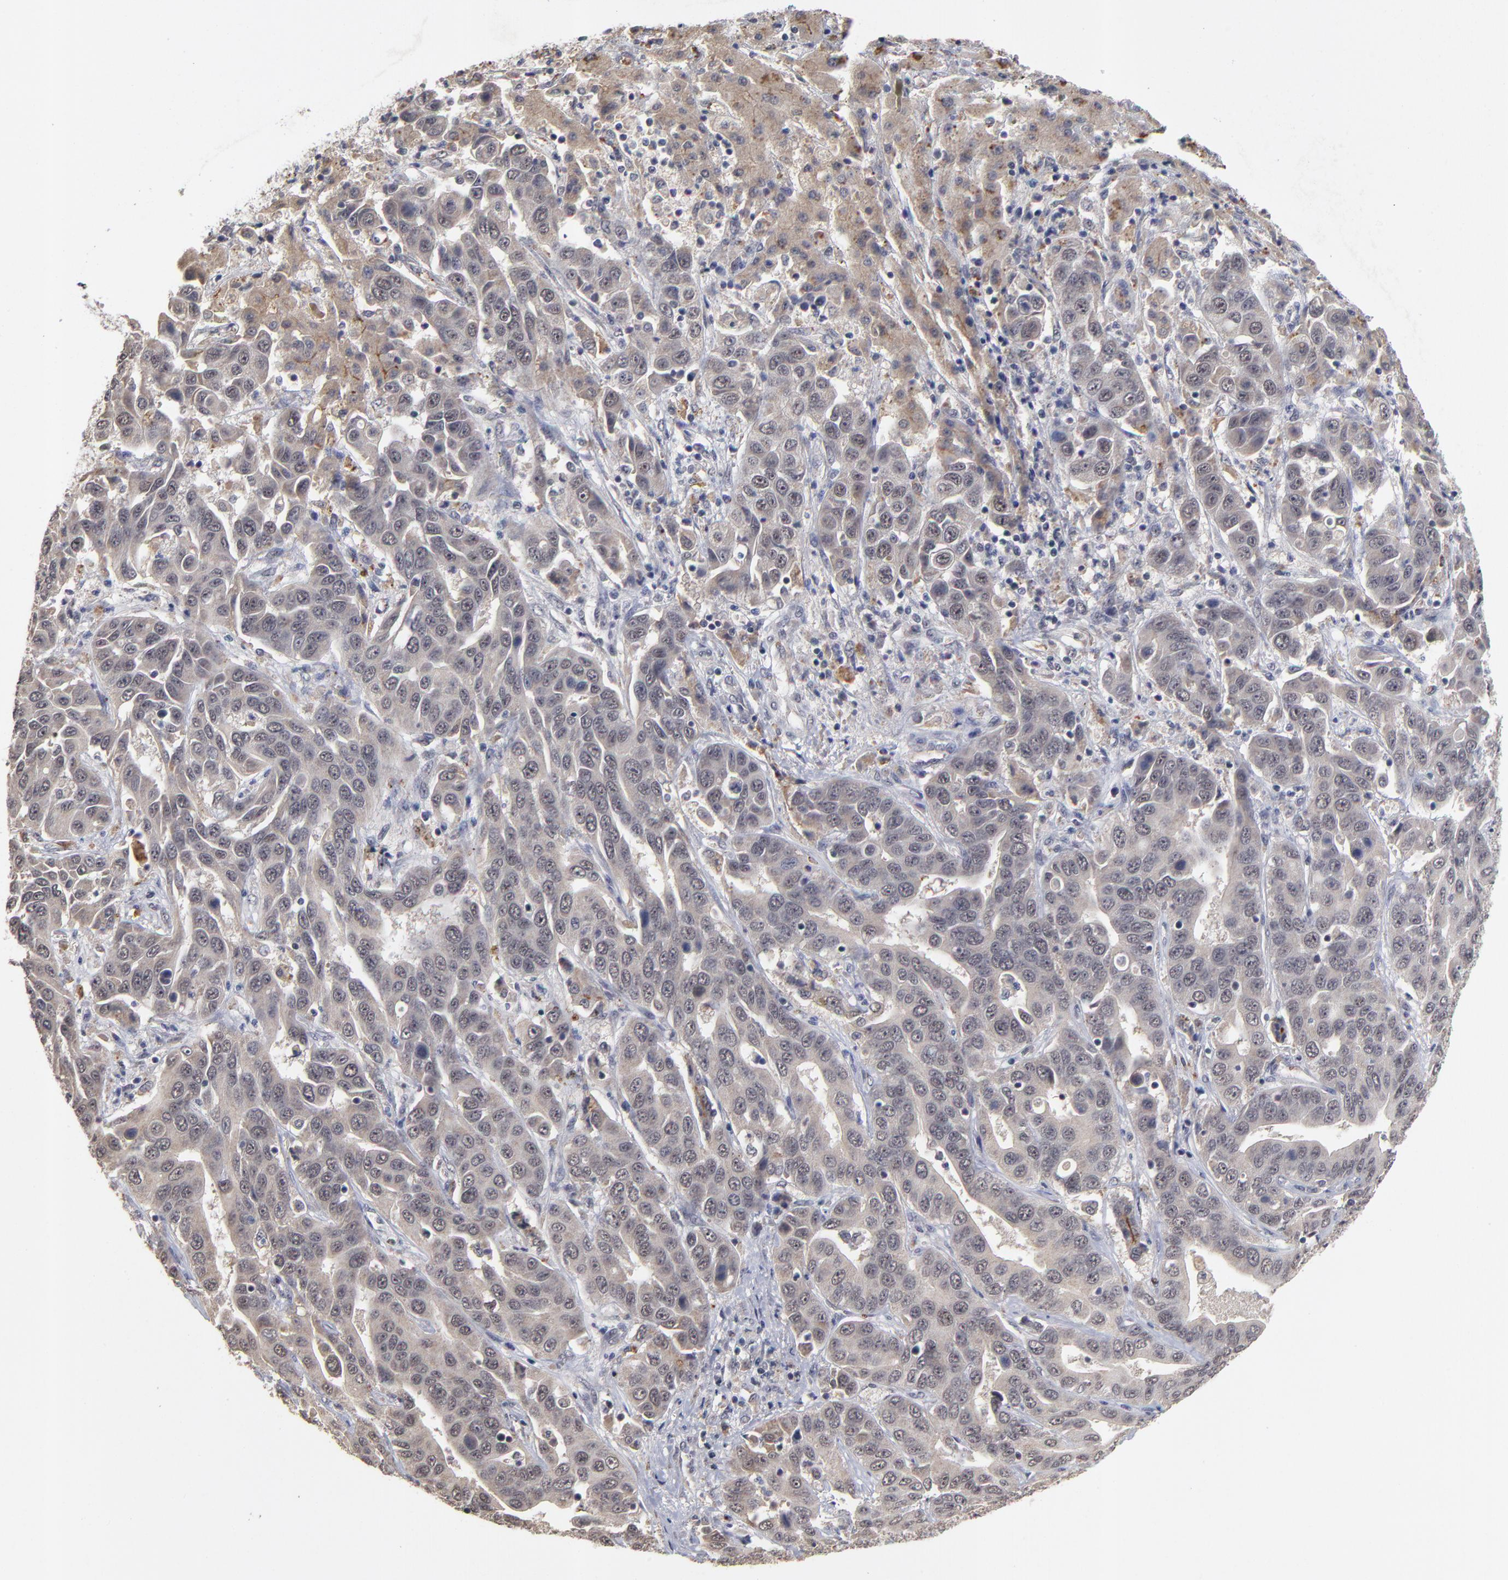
{"staining": {"intensity": "weak", "quantity": "<25%", "location": "cytoplasmic/membranous"}, "tissue": "liver cancer", "cell_type": "Tumor cells", "image_type": "cancer", "snomed": [{"axis": "morphology", "description": "Cholangiocarcinoma"}, {"axis": "topography", "description": "Liver"}], "caption": "Tumor cells show no significant protein positivity in cholangiocarcinoma (liver).", "gene": "WSB1", "patient": {"sex": "female", "age": 52}}